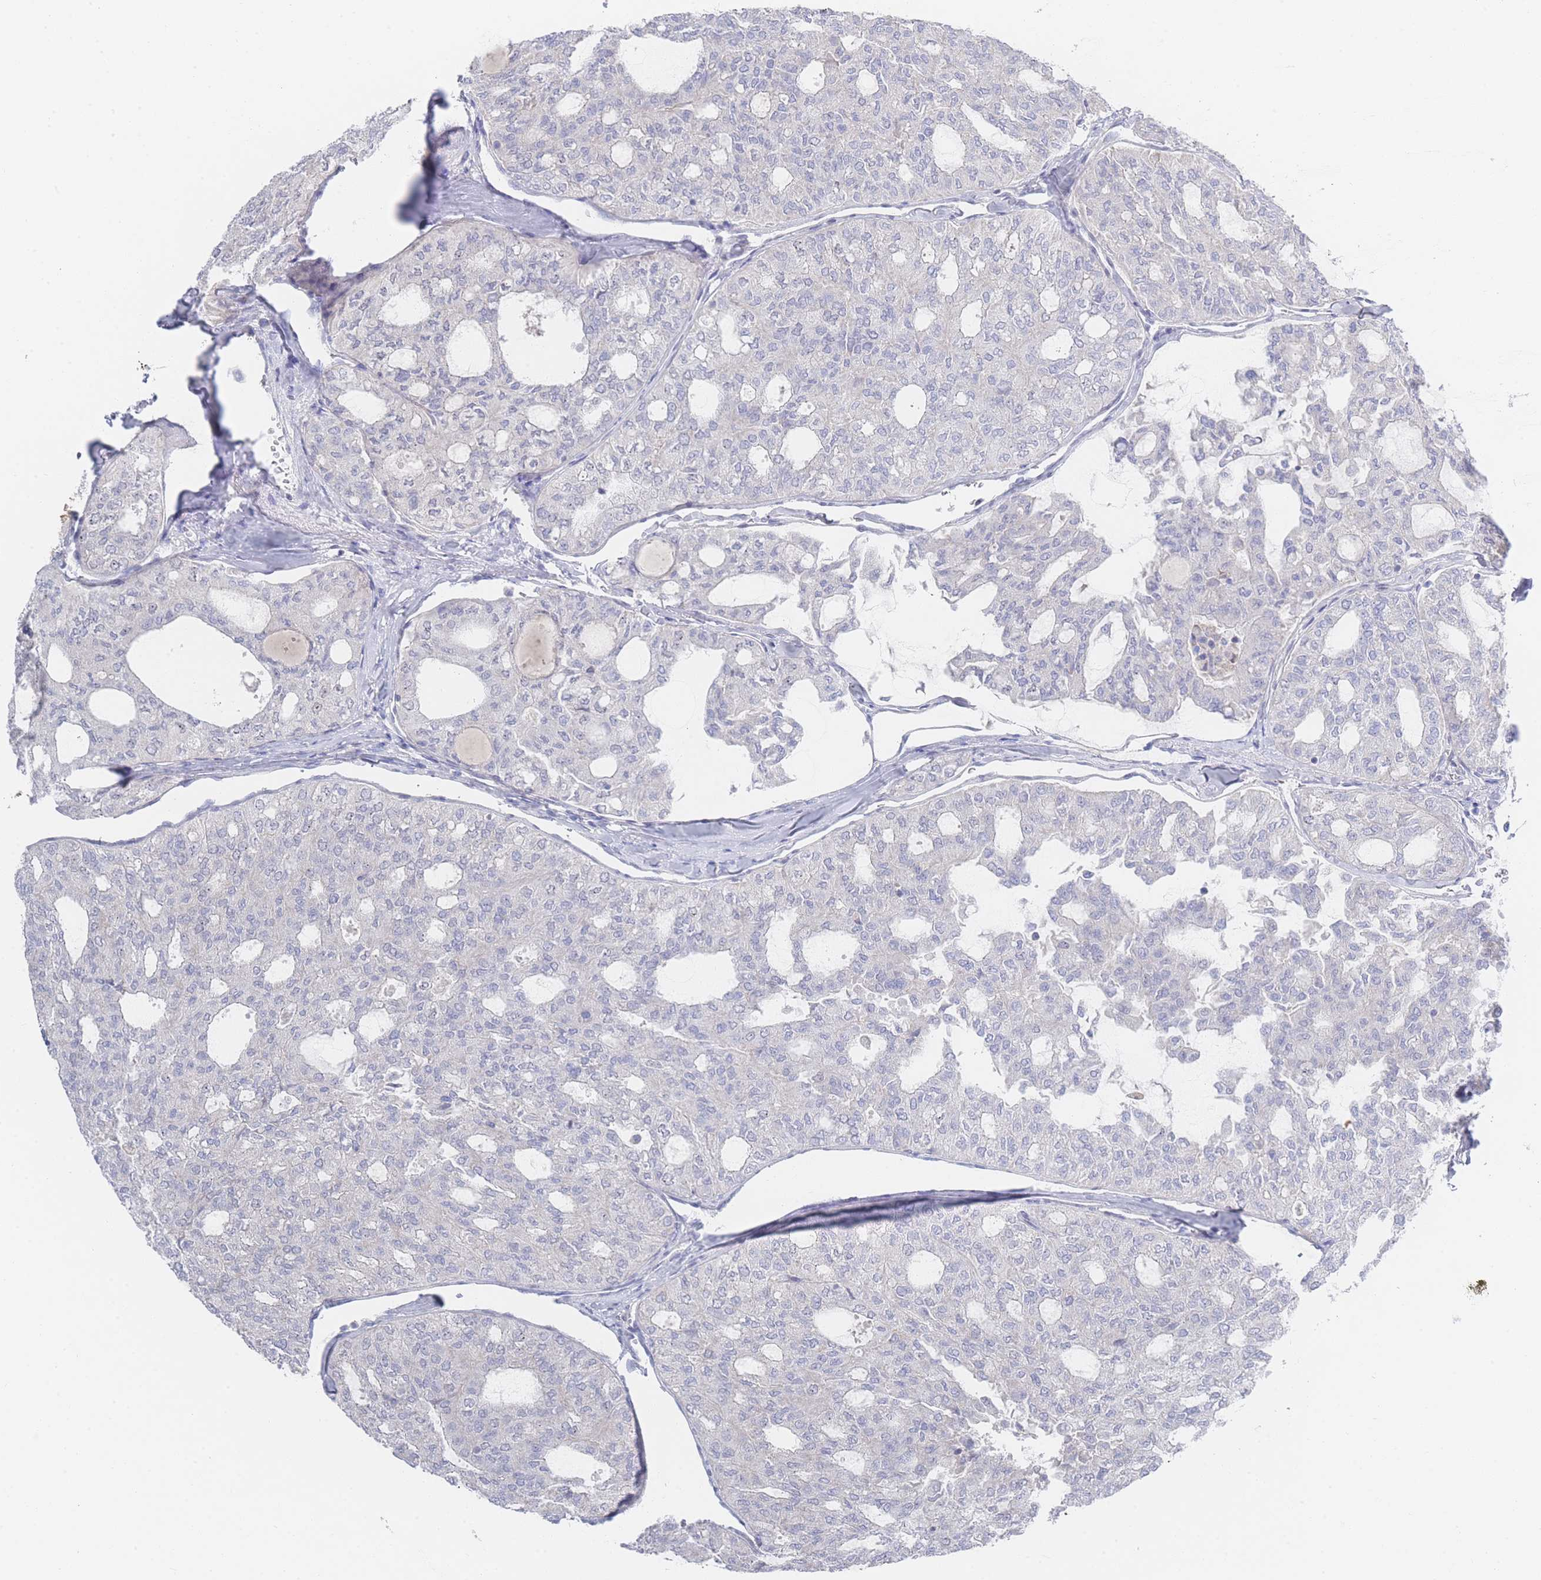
{"staining": {"intensity": "negative", "quantity": "none", "location": "none"}, "tissue": "thyroid cancer", "cell_type": "Tumor cells", "image_type": "cancer", "snomed": [{"axis": "morphology", "description": "Follicular adenoma carcinoma, NOS"}, {"axis": "topography", "description": "Thyroid gland"}], "caption": "Immunohistochemistry (IHC) of human follicular adenoma carcinoma (thyroid) reveals no positivity in tumor cells.", "gene": "ZNF142", "patient": {"sex": "male", "age": 75}}